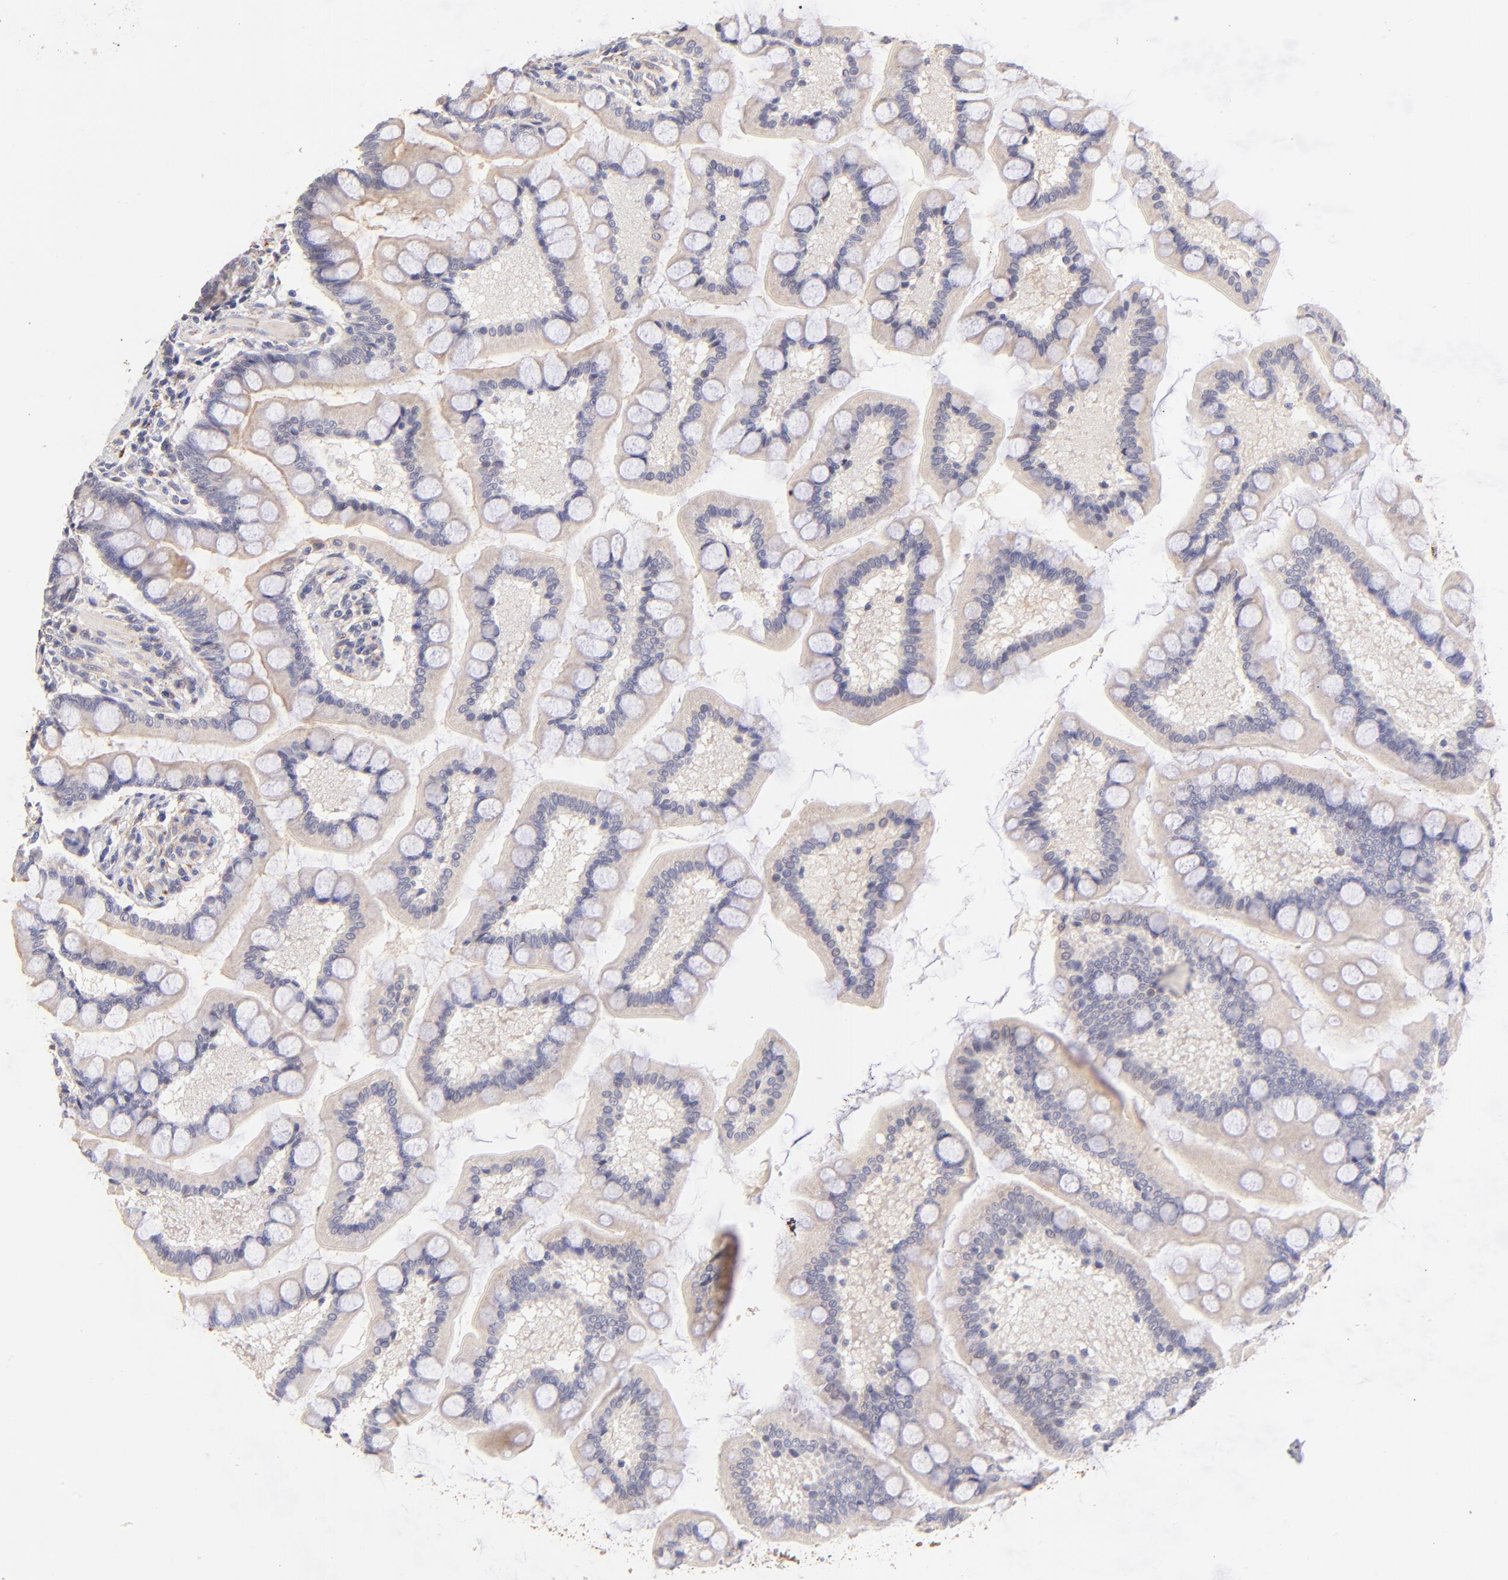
{"staining": {"intensity": "moderate", "quantity": "<25%", "location": "cytoplasmic/membranous"}, "tissue": "small intestine", "cell_type": "Glandular cells", "image_type": "normal", "snomed": [{"axis": "morphology", "description": "Normal tissue, NOS"}, {"axis": "topography", "description": "Small intestine"}], "caption": "This is a micrograph of immunohistochemistry (IHC) staining of normal small intestine, which shows moderate expression in the cytoplasmic/membranous of glandular cells.", "gene": "SPARC", "patient": {"sex": "male", "age": 41}}